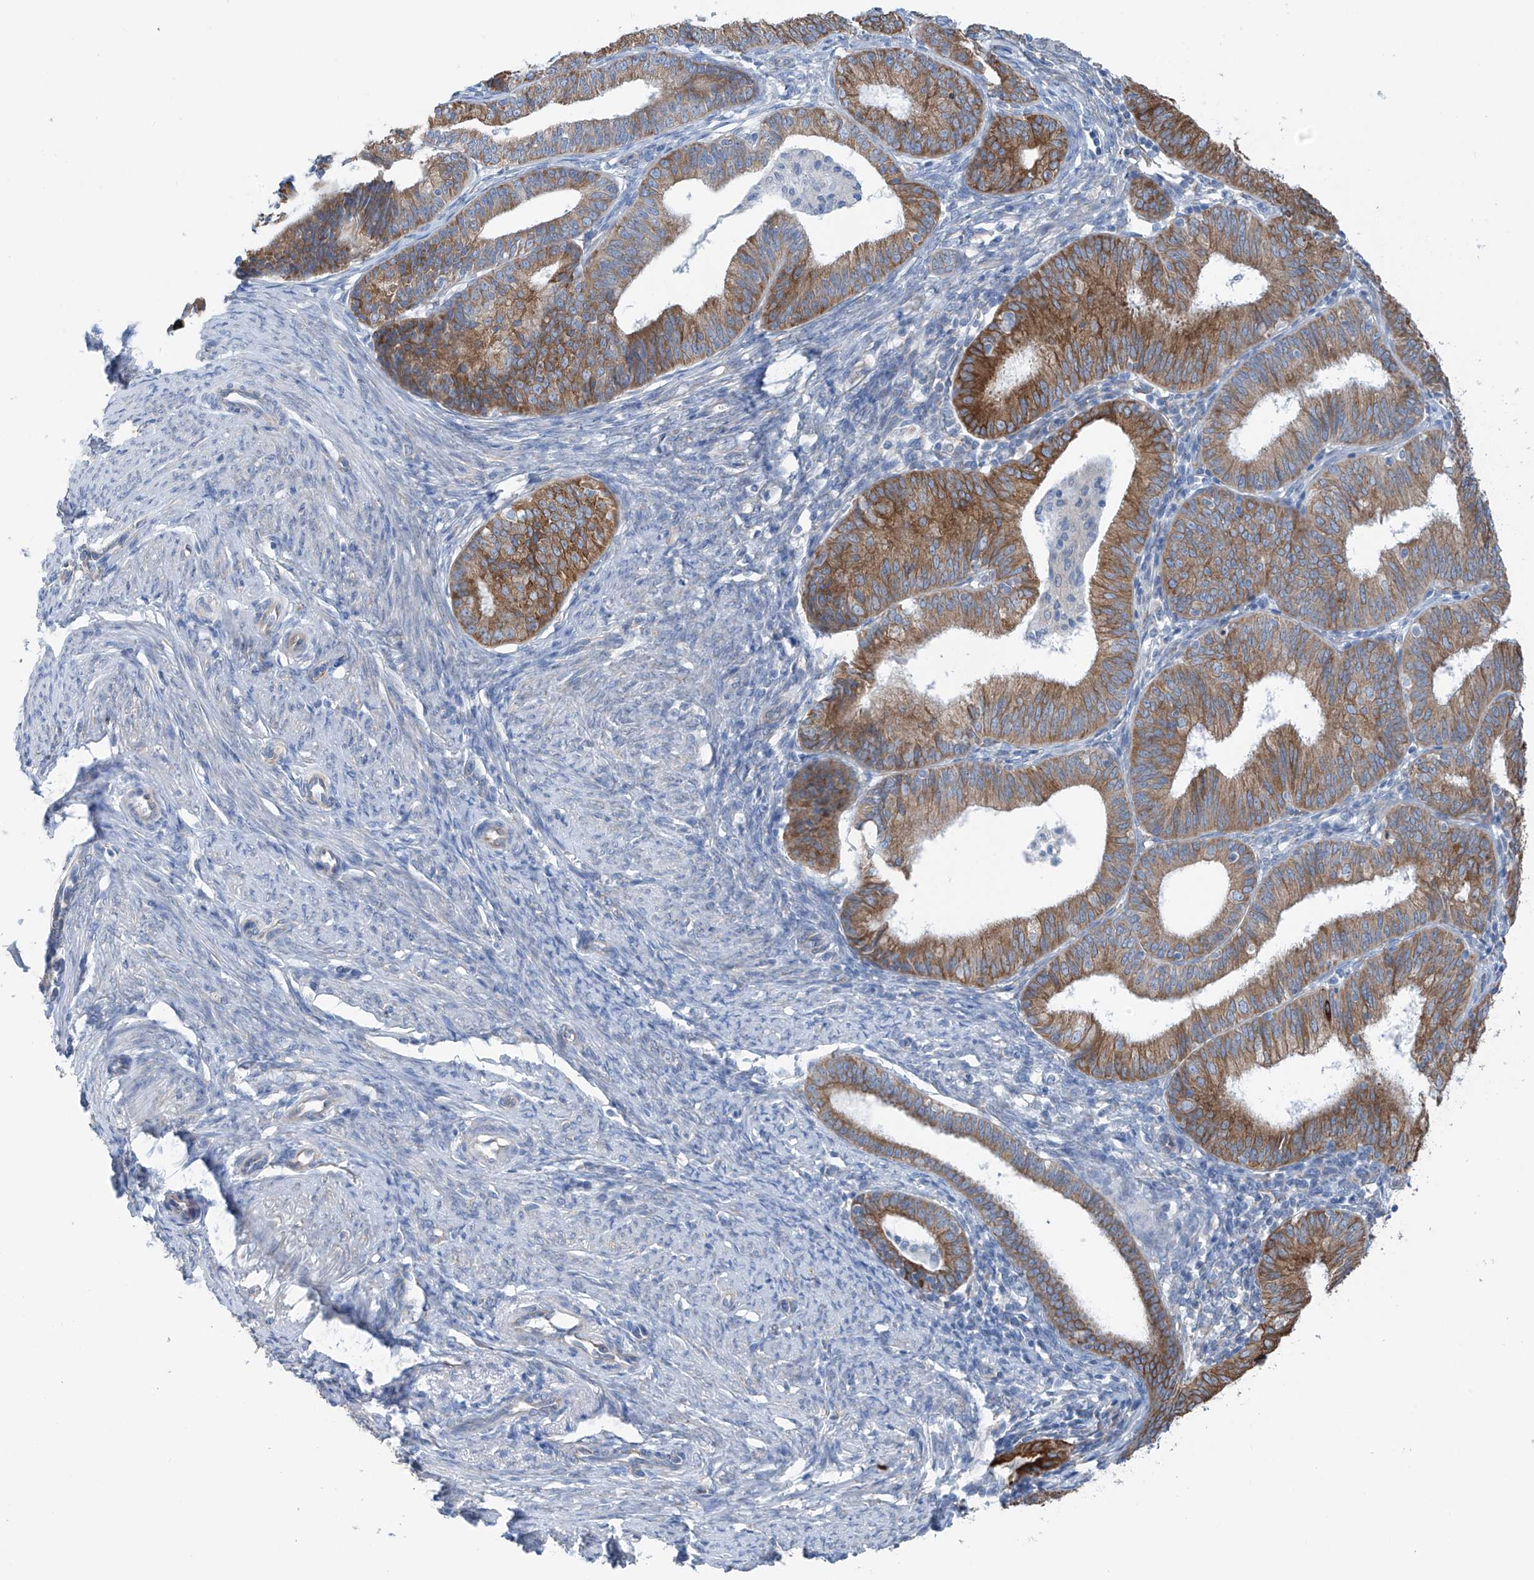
{"staining": {"intensity": "moderate", "quantity": ">75%", "location": "cytoplasmic/membranous"}, "tissue": "endometrial cancer", "cell_type": "Tumor cells", "image_type": "cancer", "snomed": [{"axis": "morphology", "description": "Adenocarcinoma, NOS"}, {"axis": "topography", "description": "Endometrium"}], "caption": "Tumor cells demonstrate medium levels of moderate cytoplasmic/membranous positivity in approximately >75% of cells in endometrial adenocarcinoma. (DAB IHC, brown staining for protein, blue staining for nuclei).", "gene": "RCN2", "patient": {"sex": "female", "age": 51}}